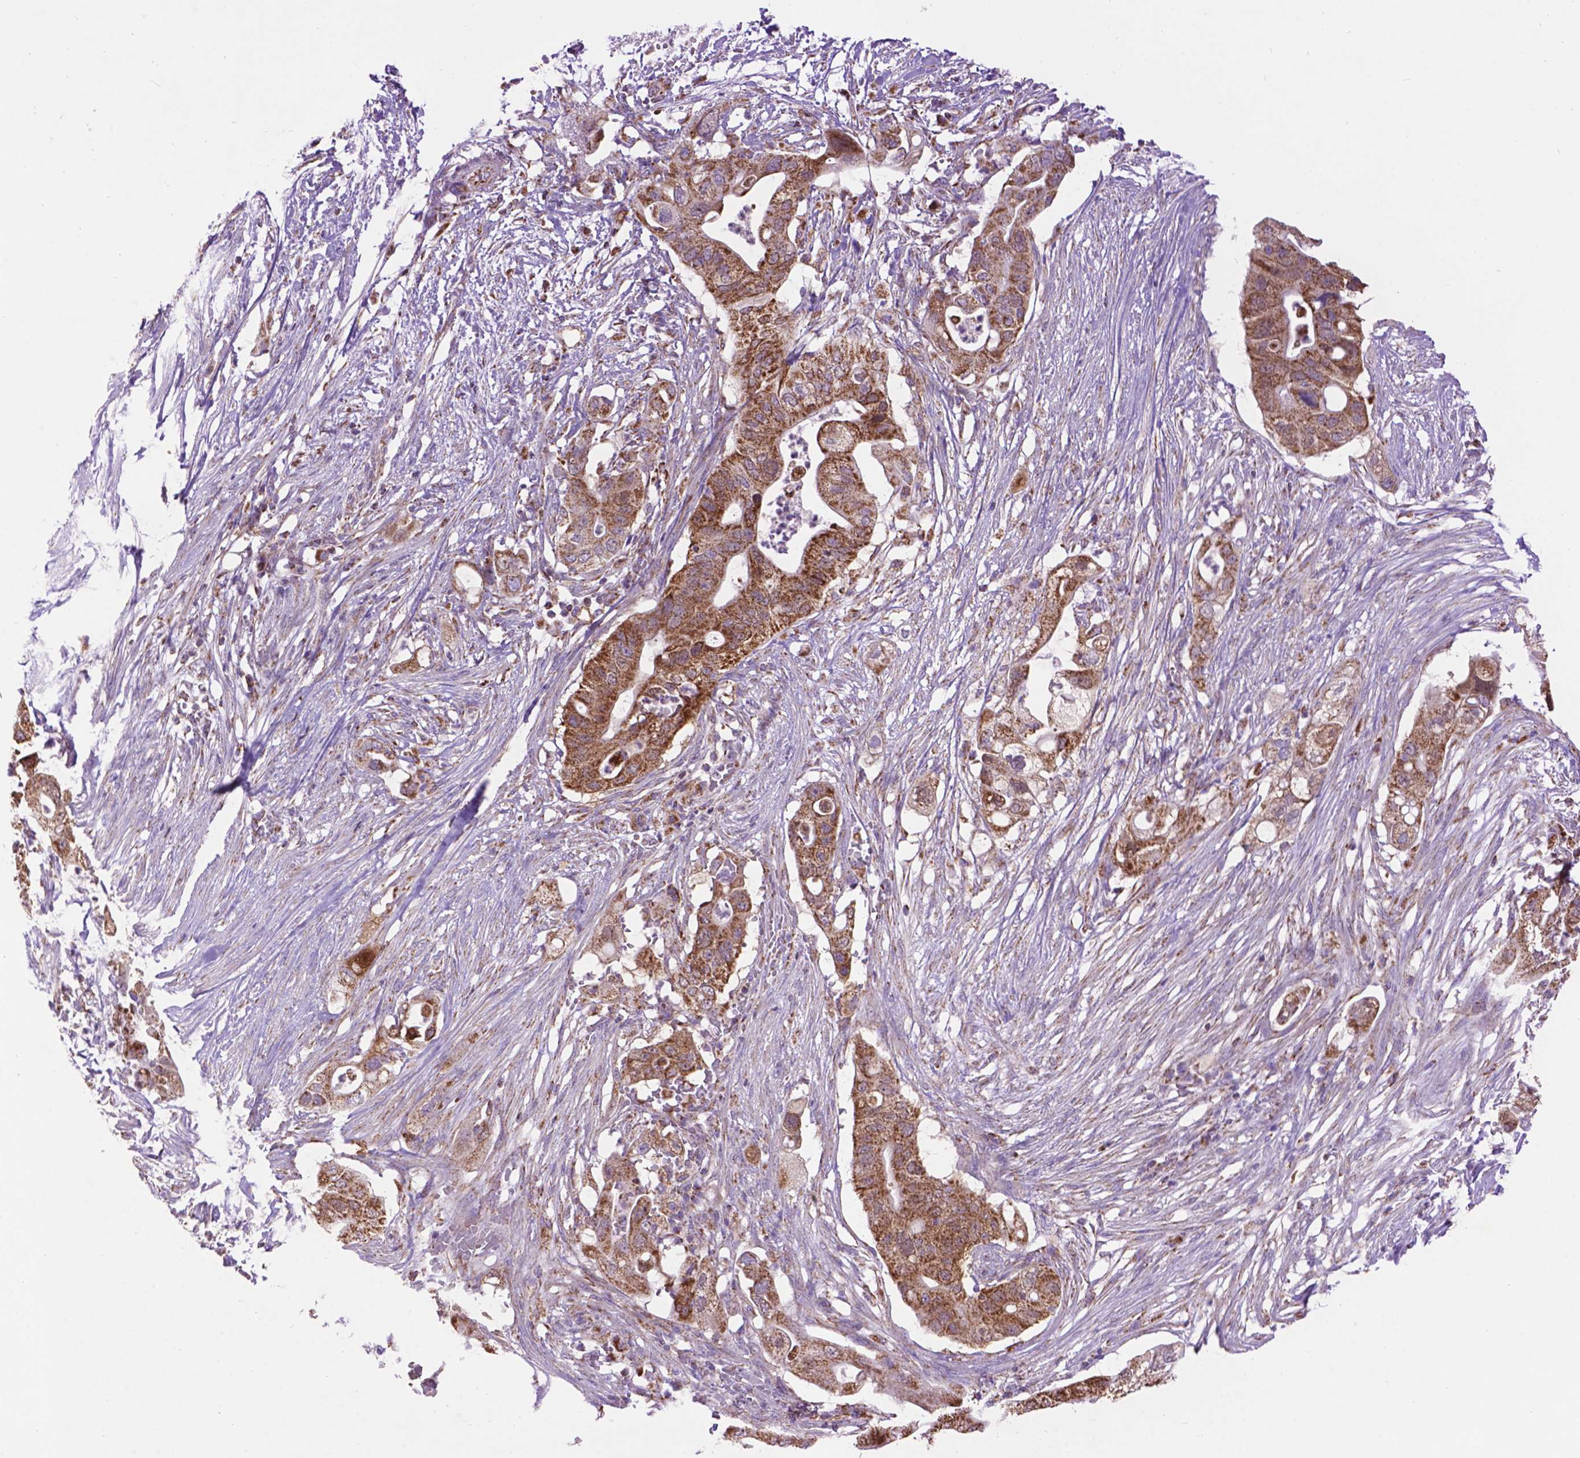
{"staining": {"intensity": "moderate", "quantity": ">75%", "location": "cytoplasmic/membranous"}, "tissue": "pancreatic cancer", "cell_type": "Tumor cells", "image_type": "cancer", "snomed": [{"axis": "morphology", "description": "Adenocarcinoma, NOS"}, {"axis": "topography", "description": "Pancreas"}], "caption": "Pancreatic cancer (adenocarcinoma) stained with immunohistochemistry demonstrates moderate cytoplasmic/membranous staining in approximately >75% of tumor cells.", "gene": "PYCR3", "patient": {"sex": "female", "age": 72}}